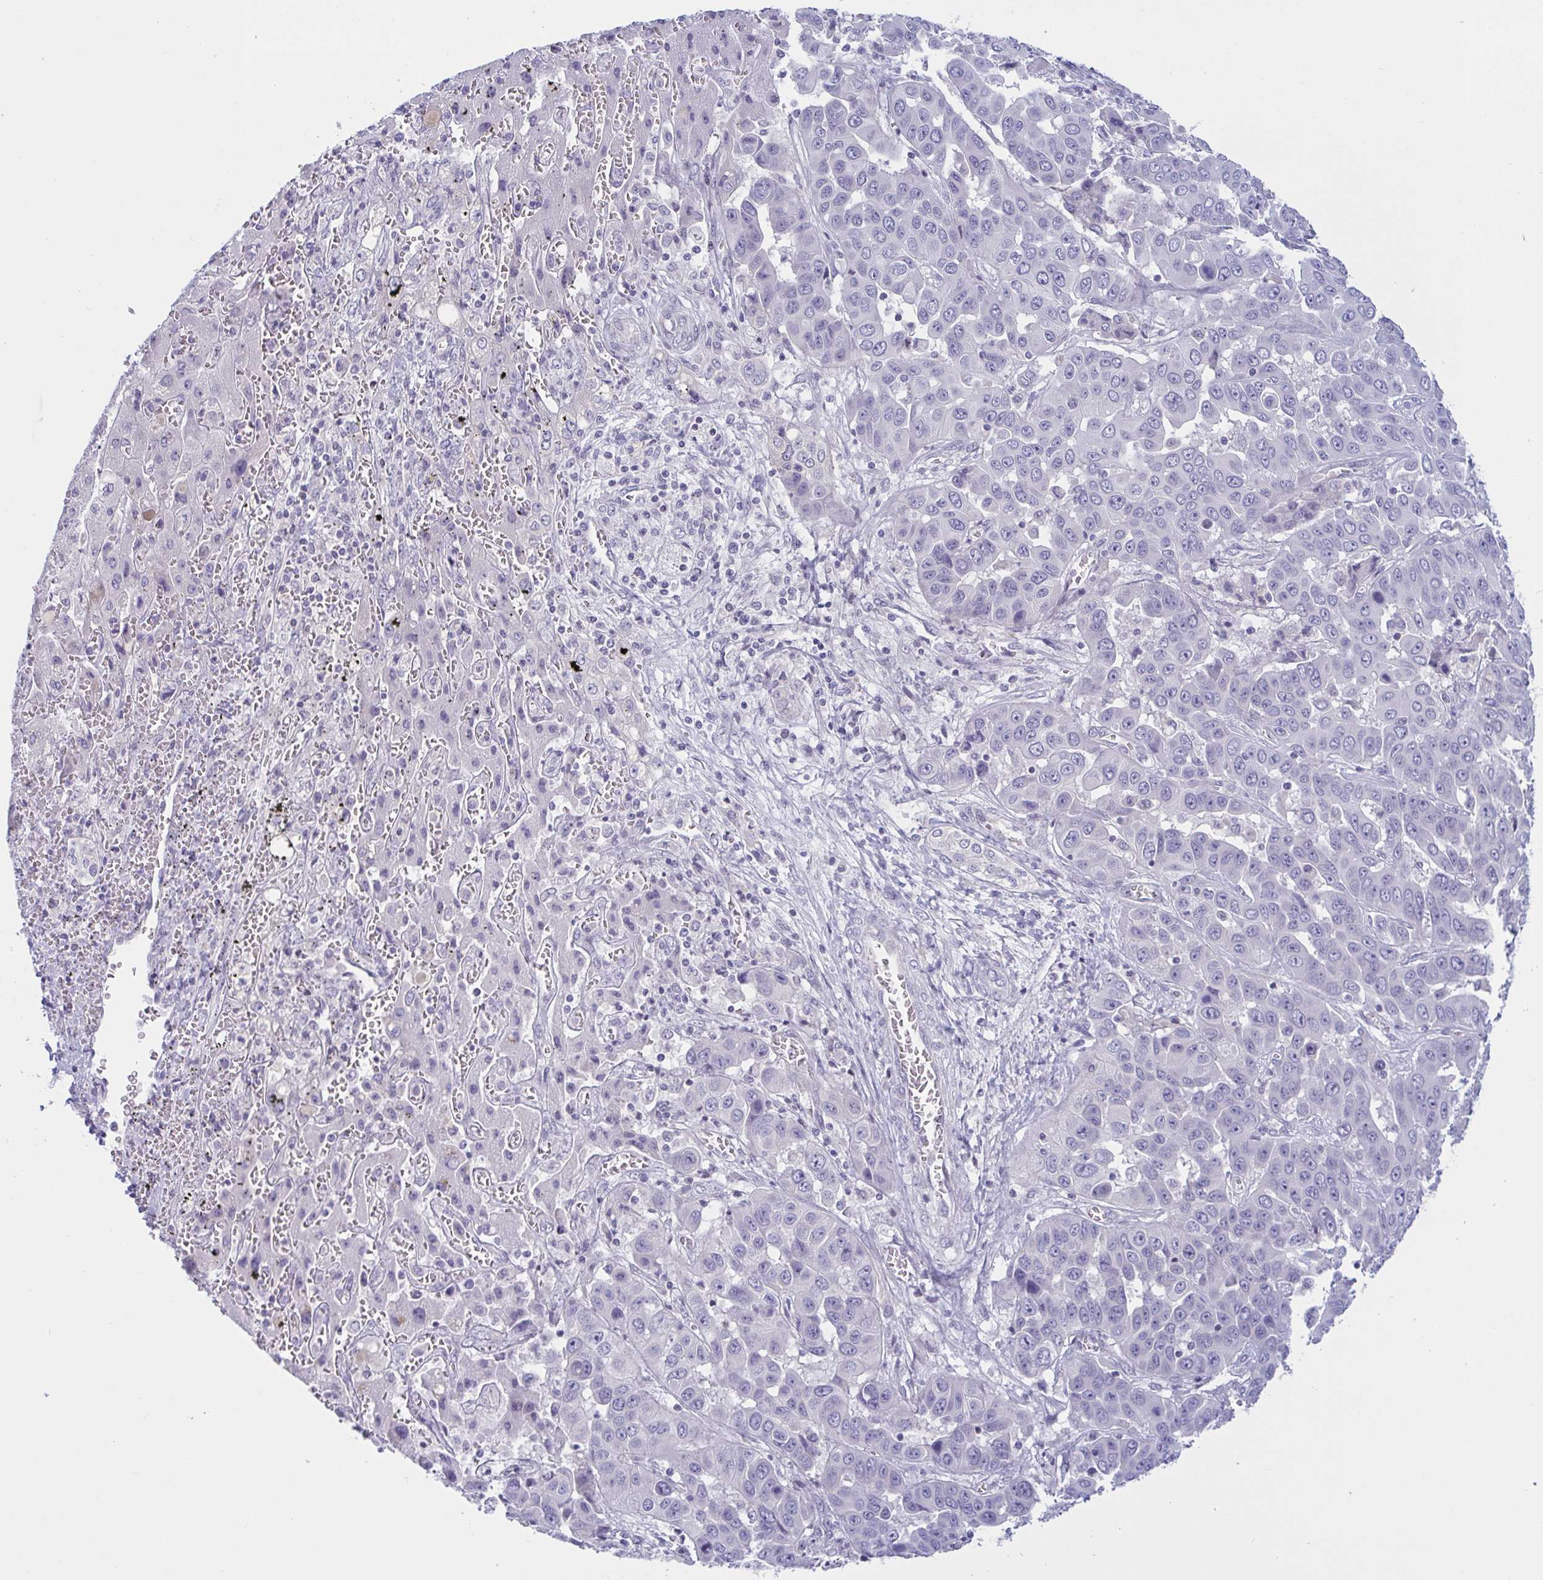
{"staining": {"intensity": "negative", "quantity": "none", "location": "none"}, "tissue": "liver cancer", "cell_type": "Tumor cells", "image_type": "cancer", "snomed": [{"axis": "morphology", "description": "Cholangiocarcinoma"}, {"axis": "topography", "description": "Liver"}], "caption": "Liver cancer (cholangiocarcinoma) was stained to show a protein in brown. There is no significant expression in tumor cells.", "gene": "NAA30", "patient": {"sex": "female", "age": 52}}